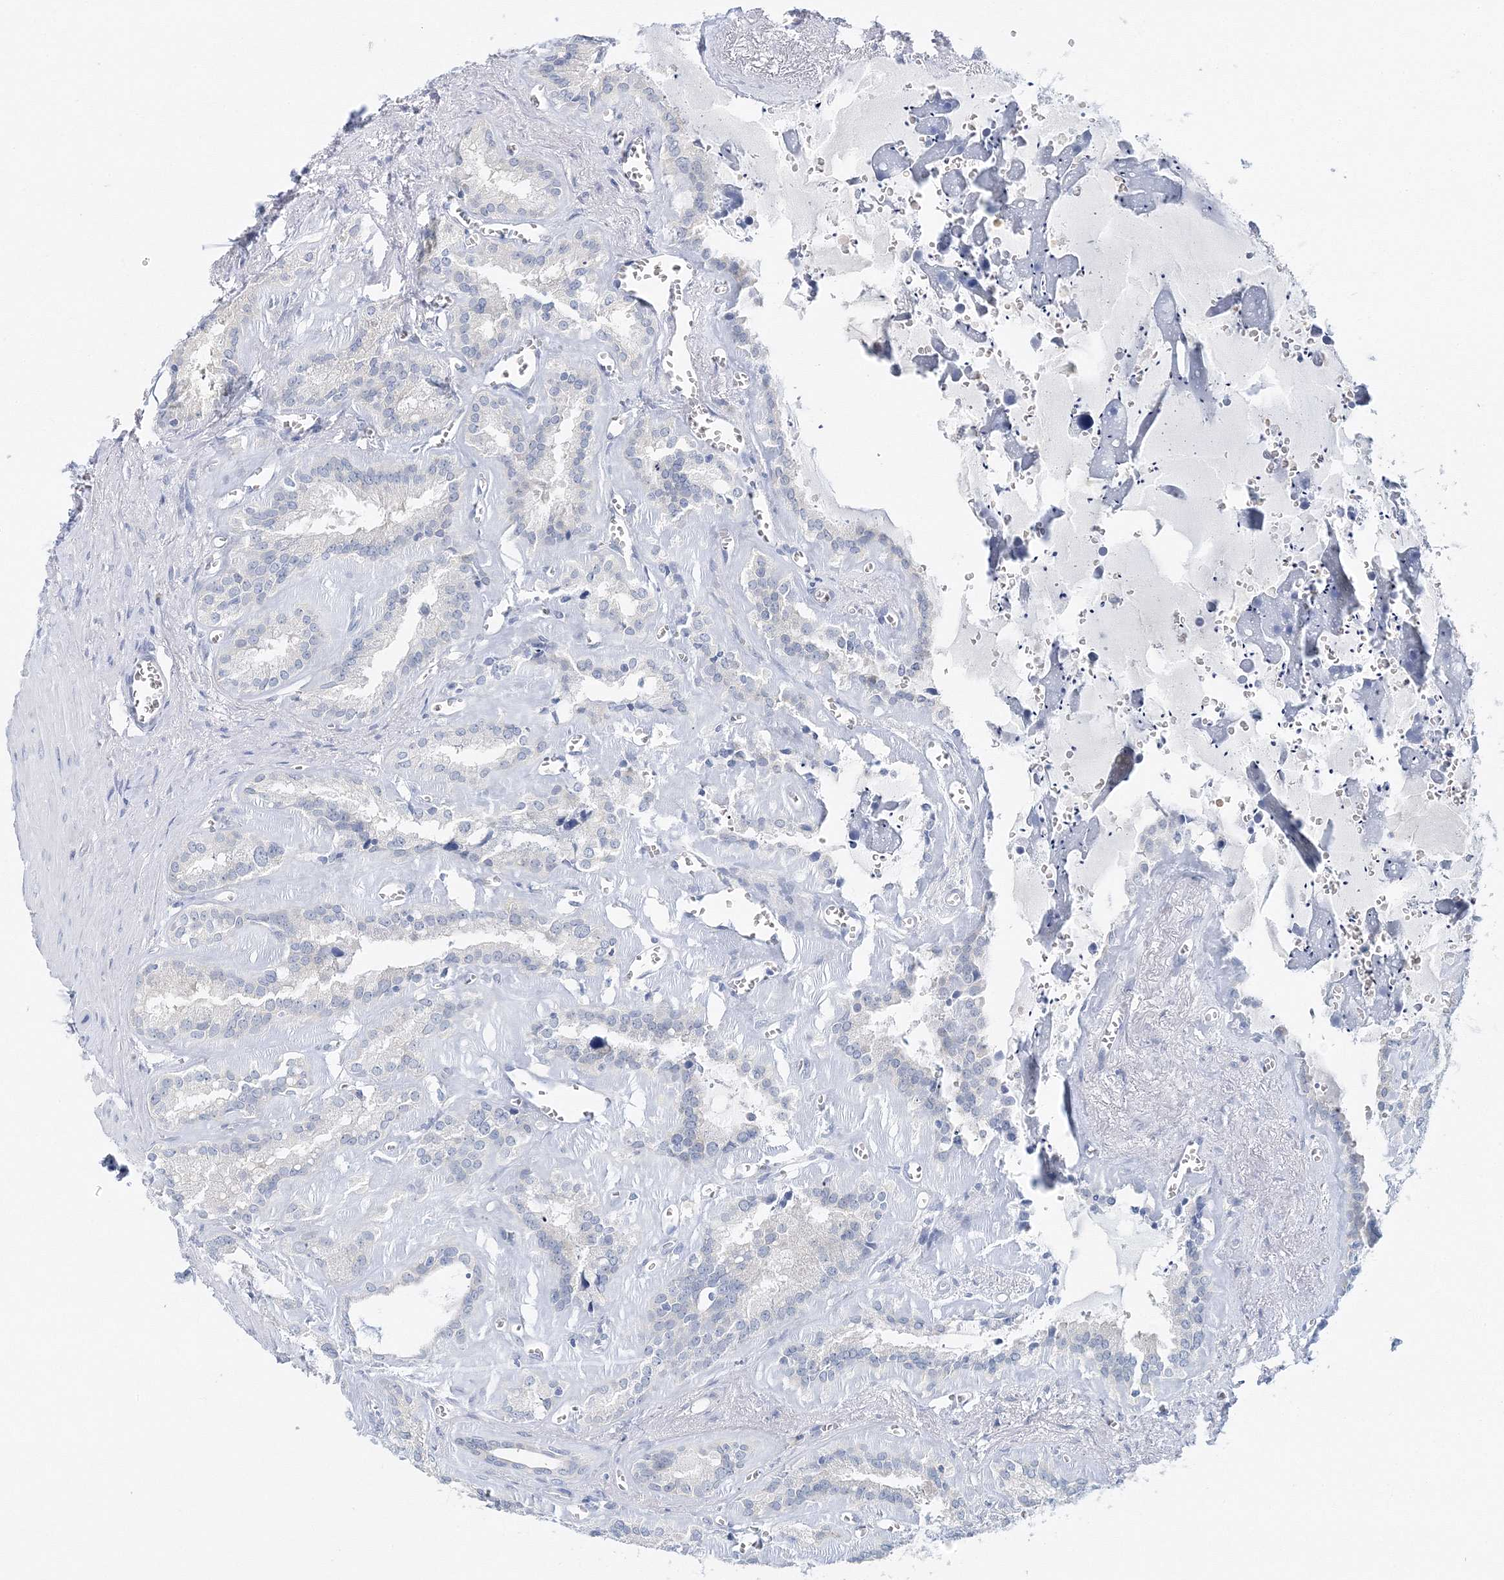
{"staining": {"intensity": "negative", "quantity": "none", "location": "none"}, "tissue": "seminal vesicle", "cell_type": "Glandular cells", "image_type": "normal", "snomed": [{"axis": "morphology", "description": "Normal tissue, NOS"}, {"axis": "topography", "description": "Prostate"}, {"axis": "topography", "description": "Seminal veicle"}], "caption": "Immunohistochemistry (IHC) photomicrograph of normal seminal vesicle: seminal vesicle stained with DAB (3,3'-diaminobenzidine) exhibits no significant protein expression in glandular cells.", "gene": "VILL", "patient": {"sex": "male", "age": 59}}